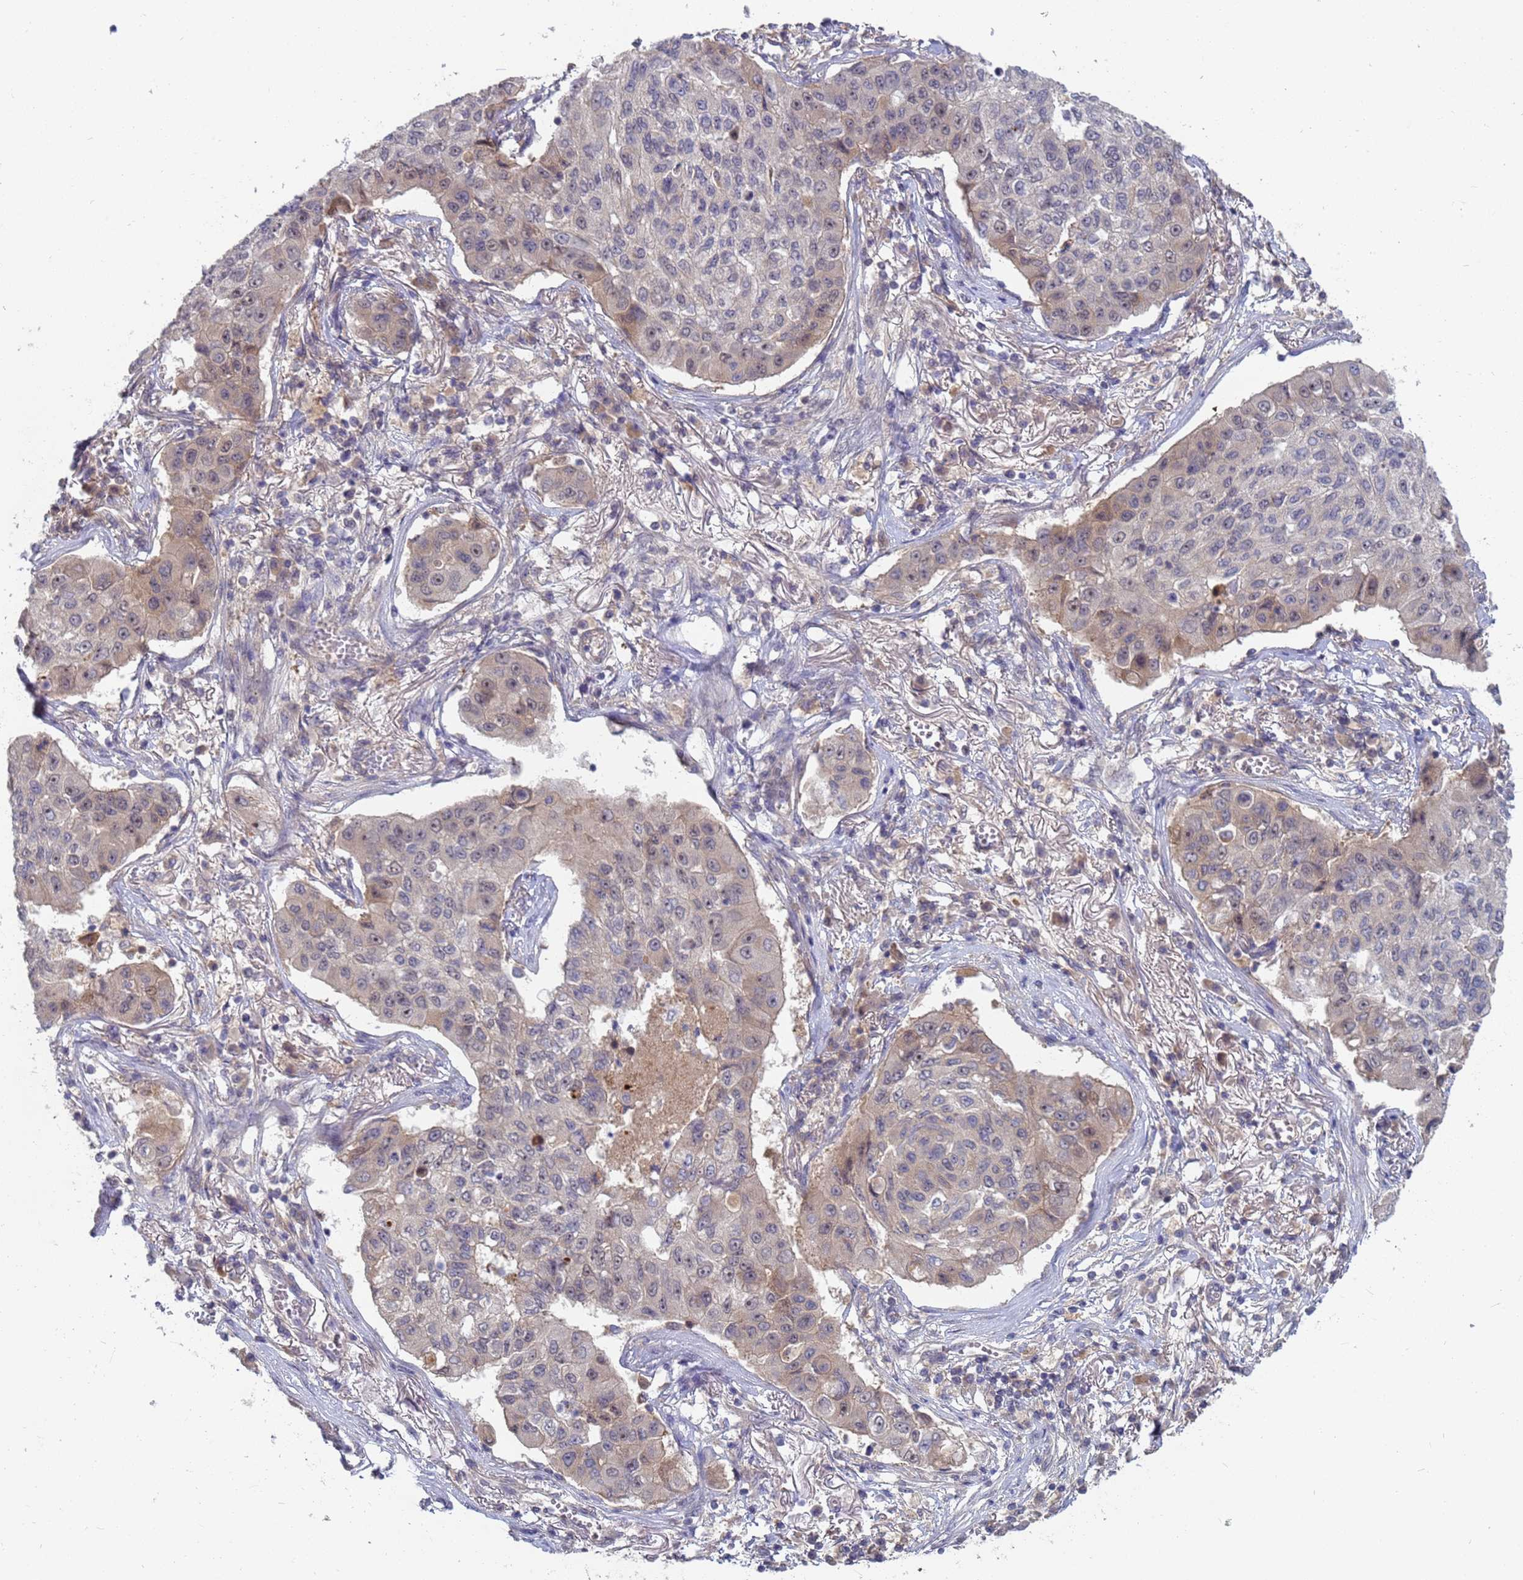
{"staining": {"intensity": "weak", "quantity": "25%-75%", "location": "cytoplasmic/membranous"}, "tissue": "lung cancer", "cell_type": "Tumor cells", "image_type": "cancer", "snomed": [{"axis": "morphology", "description": "Squamous cell carcinoma, NOS"}, {"axis": "topography", "description": "Lung"}], "caption": "Tumor cells exhibit low levels of weak cytoplasmic/membranous positivity in approximately 25%-75% of cells in lung squamous cell carcinoma.", "gene": "SHARPIN", "patient": {"sex": "male", "age": 74}}